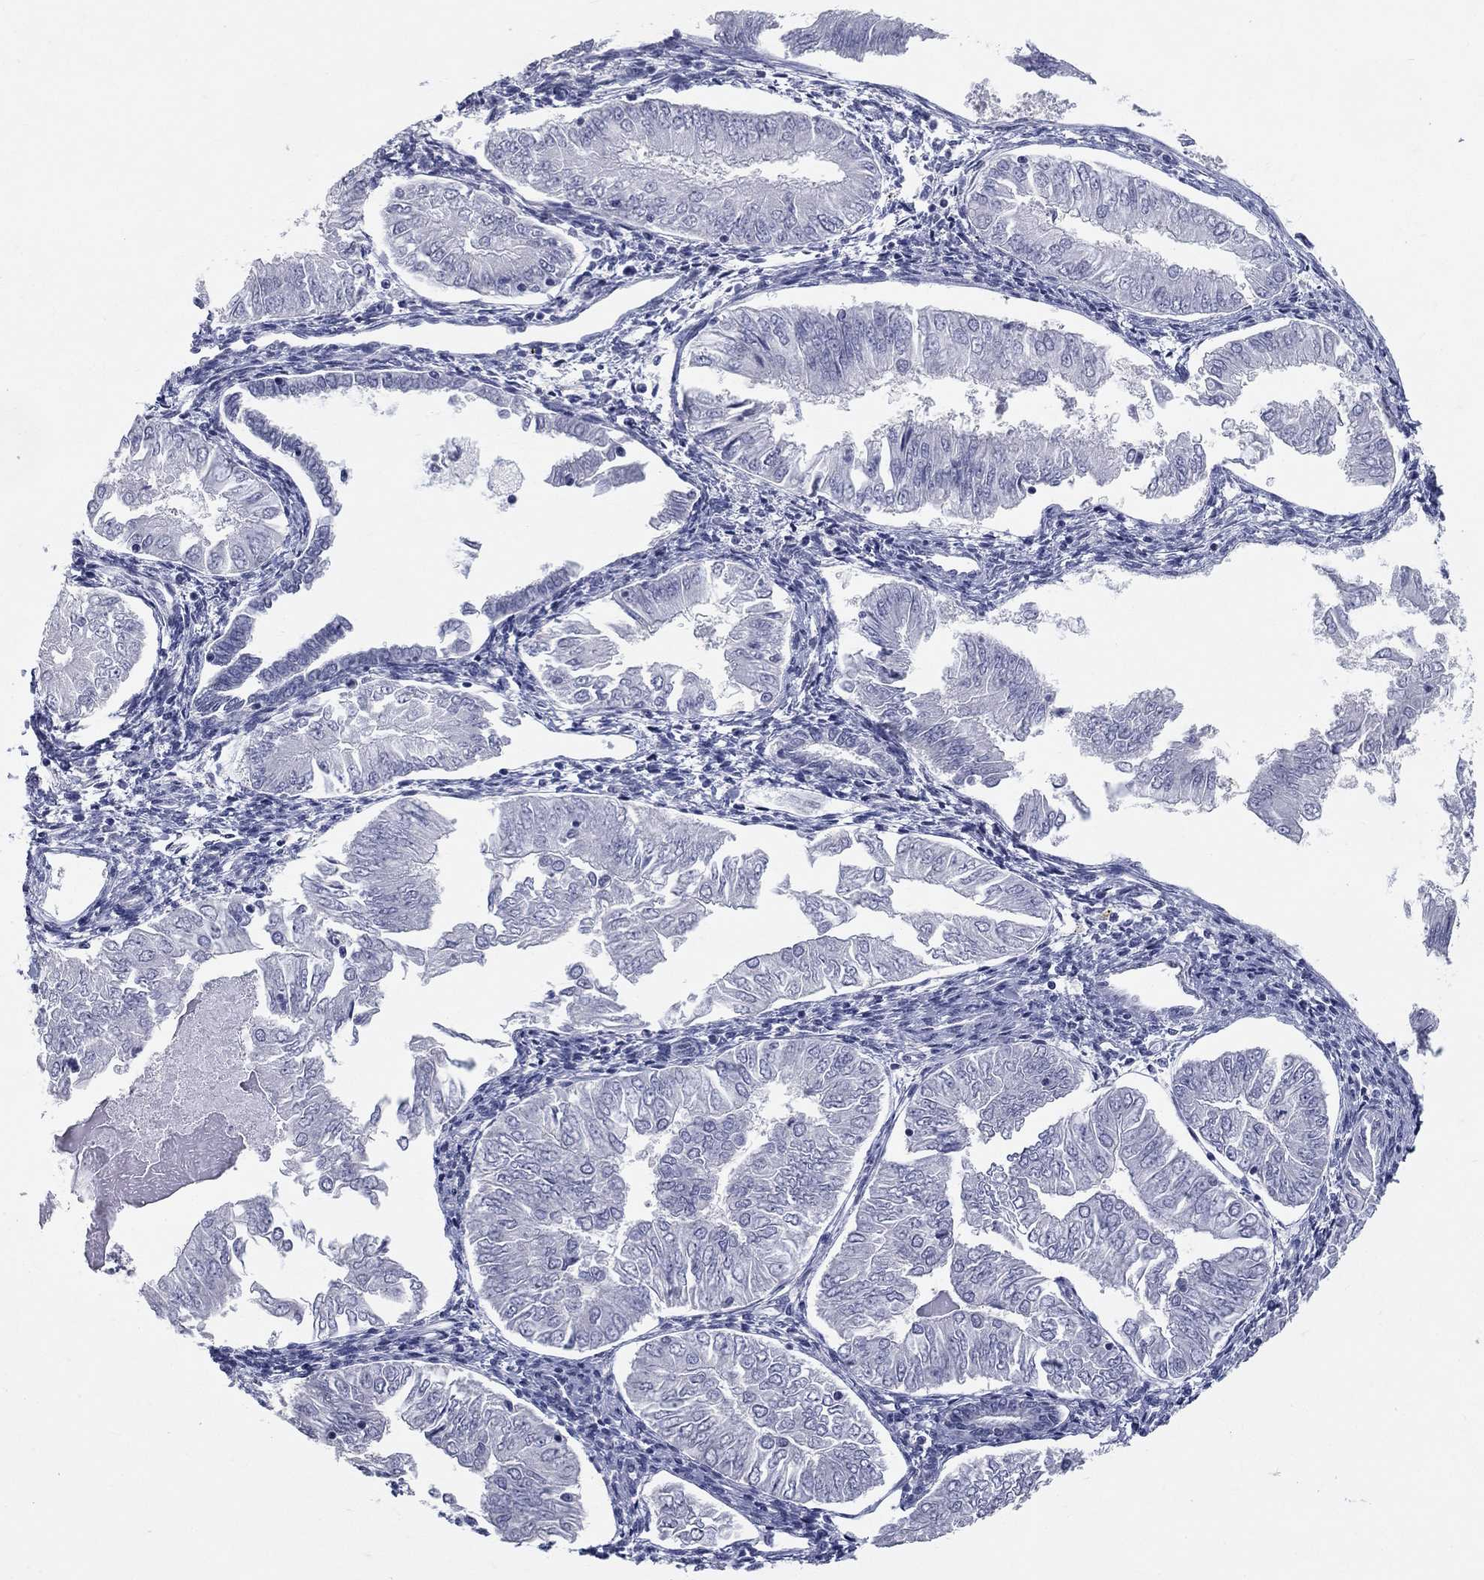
{"staining": {"intensity": "negative", "quantity": "none", "location": "none"}, "tissue": "endometrial cancer", "cell_type": "Tumor cells", "image_type": "cancer", "snomed": [{"axis": "morphology", "description": "Adenocarcinoma, NOS"}, {"axis": "topography", "description": "Endometrium"}], "caption": "High magnification brightfield microscopy of endometrial cancer stained with DAB (brown) and counterstained with hematoxylin (blue): tumor cells show no significant positivity. Brightfield microscopy of immunohistochemistry (IHC) stained with DAB (3,3'-diaminobenzidine) (brown) and hematoxylin (blue), captured at high magnification.", "gene": "ELAVL4", "patient": {"sex": "female", "age": 53}}